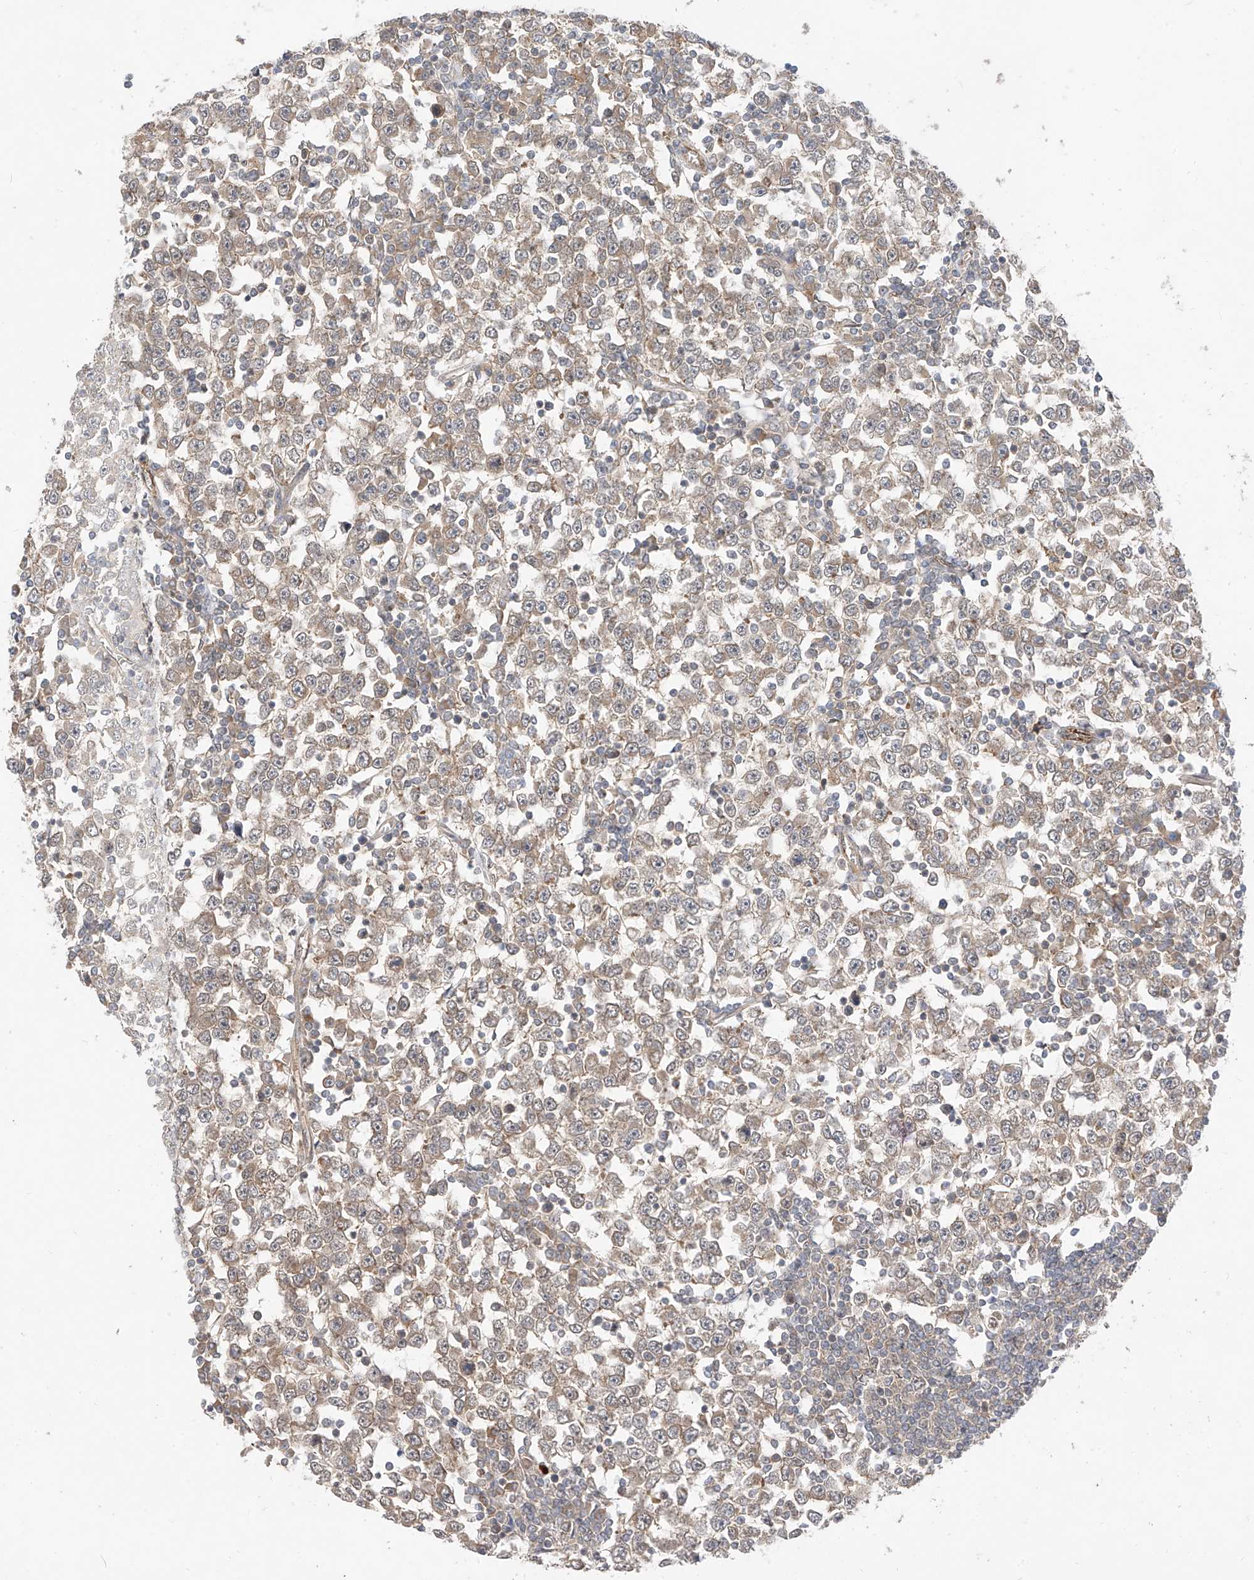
{"staining": {"intensity": "weak", "quantity": "25%-75%", "location": "cytoplasmic/membranous"}, "tissue": "testis cancer", "cell_type": "Tumor cells", "image_type": "cancer", "snomed": [{"axis": "morphology", "description": "Seminoma, NOS"}, {"axis": "topography", "description": "Testis"}], "caption": "Immunohistochemical staining of testis cancer reveals low levels of weak cytoplasmic/membranous protein expression in approximately 25%-75% of tumor cells.", "gene": "MRTFA", "patient": {"sex": "male", "age": 65}}